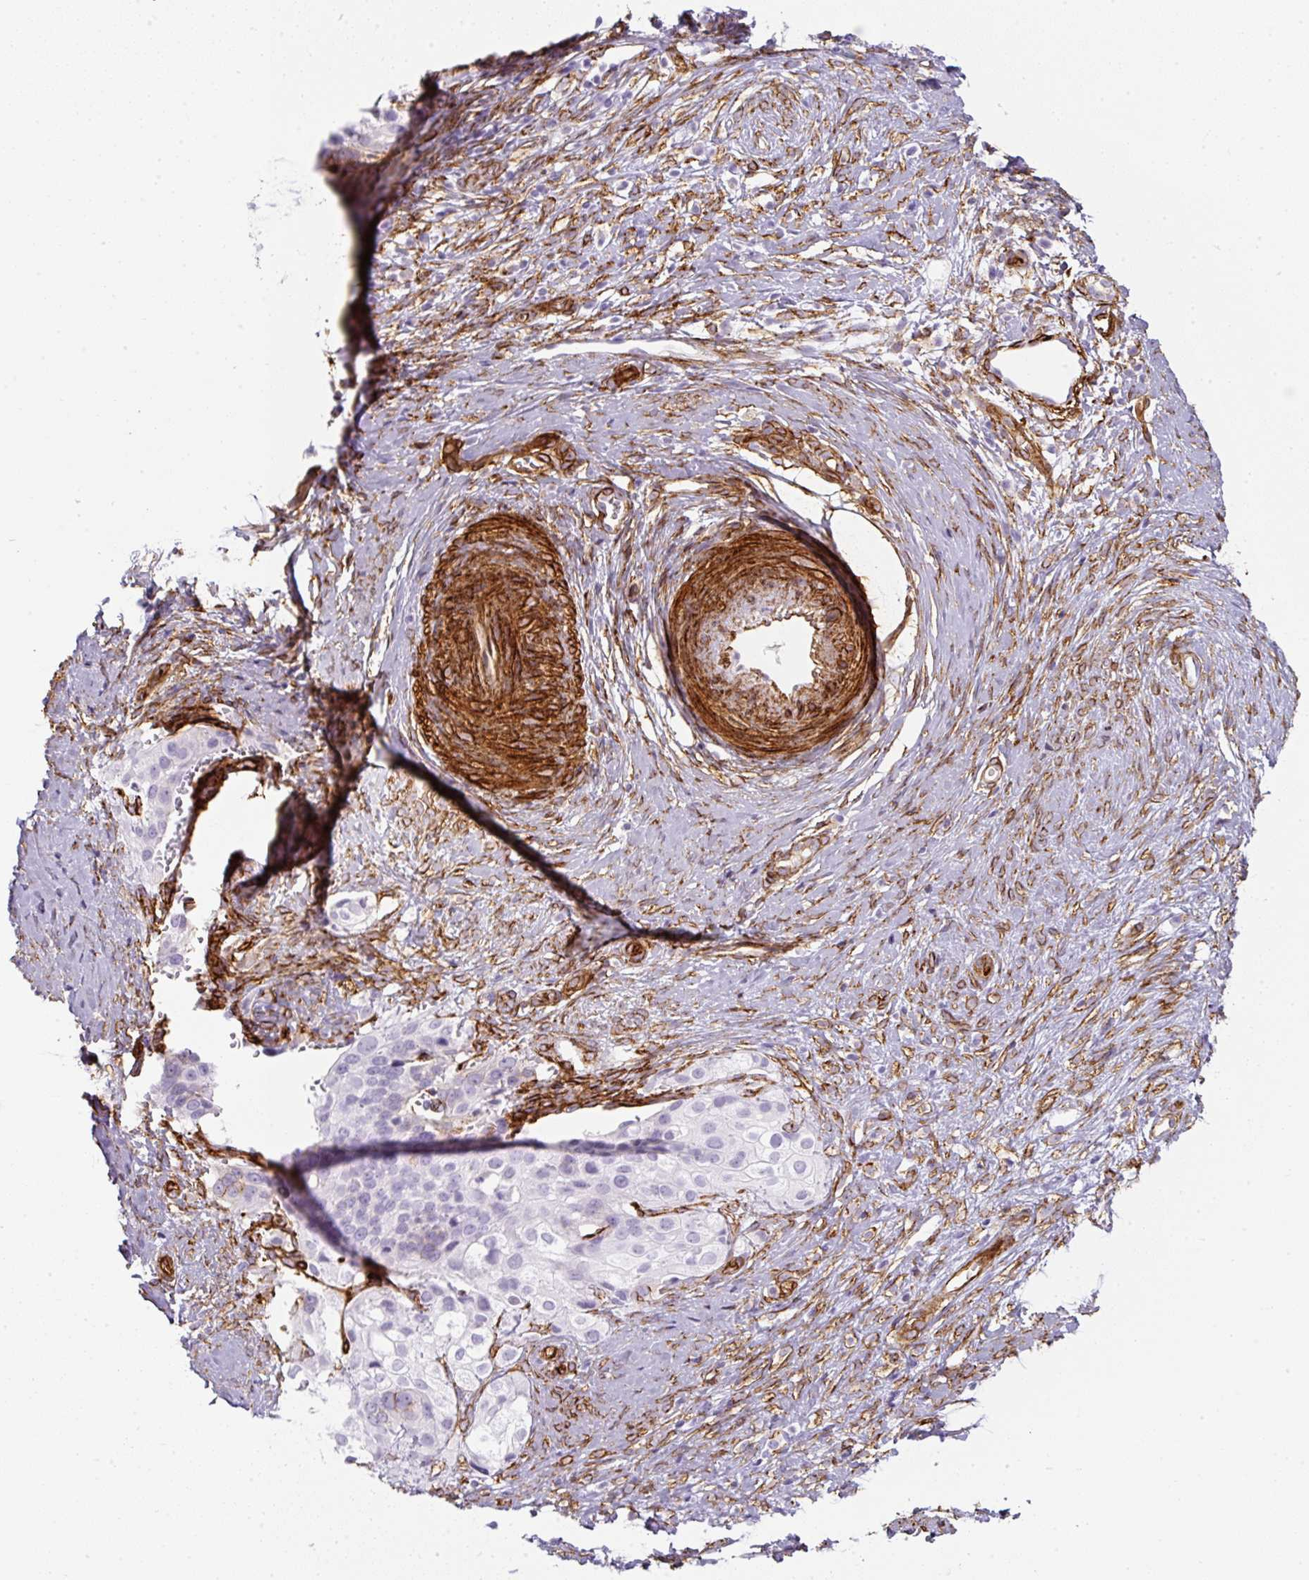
{"staining": {"intensity": "negative", "quantity": "none", "location": "none"}, "tissue": "cervical cancer", "cell_type": "Tumor cells", "image_type": "cancer", "snomed": [{"axis": "morphology", "description": "Squamous cell carcinoma, NOS"}, {"axis": "topography", "description": "Cervix"}], "caption": "Tumor cells are negative for brown protein staining in cervical cancer.", "gene": "CAVIN3", "patient": {"sex": "female", "age": 44}}